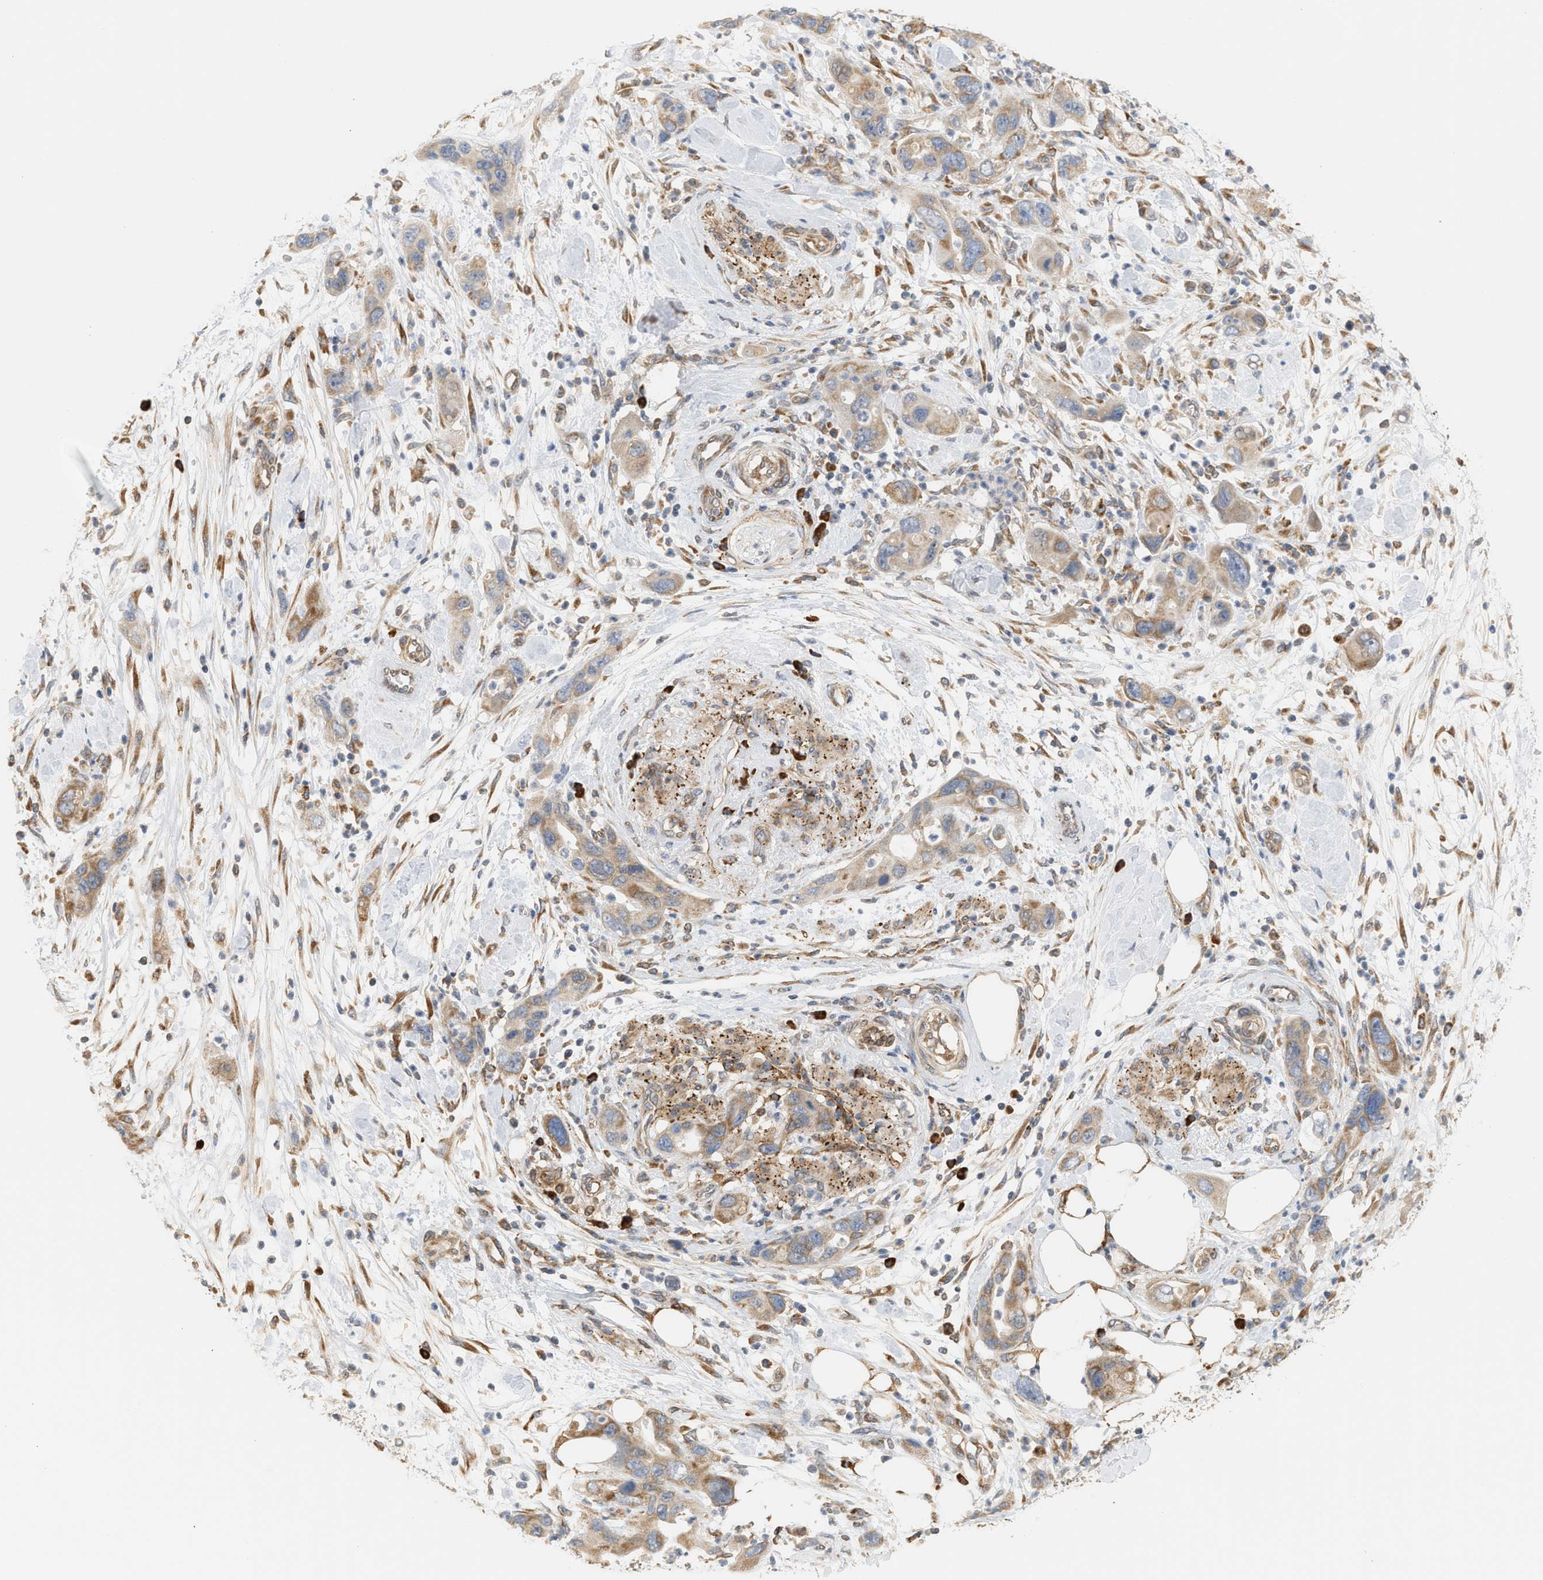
{"staining": {"intensity": "moderate", "quantity": ">75%", "location": "cytoplasmic/membranous"}, "tissue": "pancreatic cancer", "cell_type": "Tumor cells", "image_type": "cancer", "snomed": [{"axis": "morphology", "description": "Normal tissue, NOS"}, {"axis": "morphology", "description": "Adenocarcinoma, NOS"}, {"axis": "topography", "description": "Pancreas"}], "caption": "Pancreatic cancer (adenocarcinoma) stained with DAB (3,3'-diaminobenzidine) IHC displays medium levels of moderate cytoplasmic/membranous positivity in about >75% of tumor cells.", "gene": "SVOP", "patient": {"sex": "female", "age": 71}}